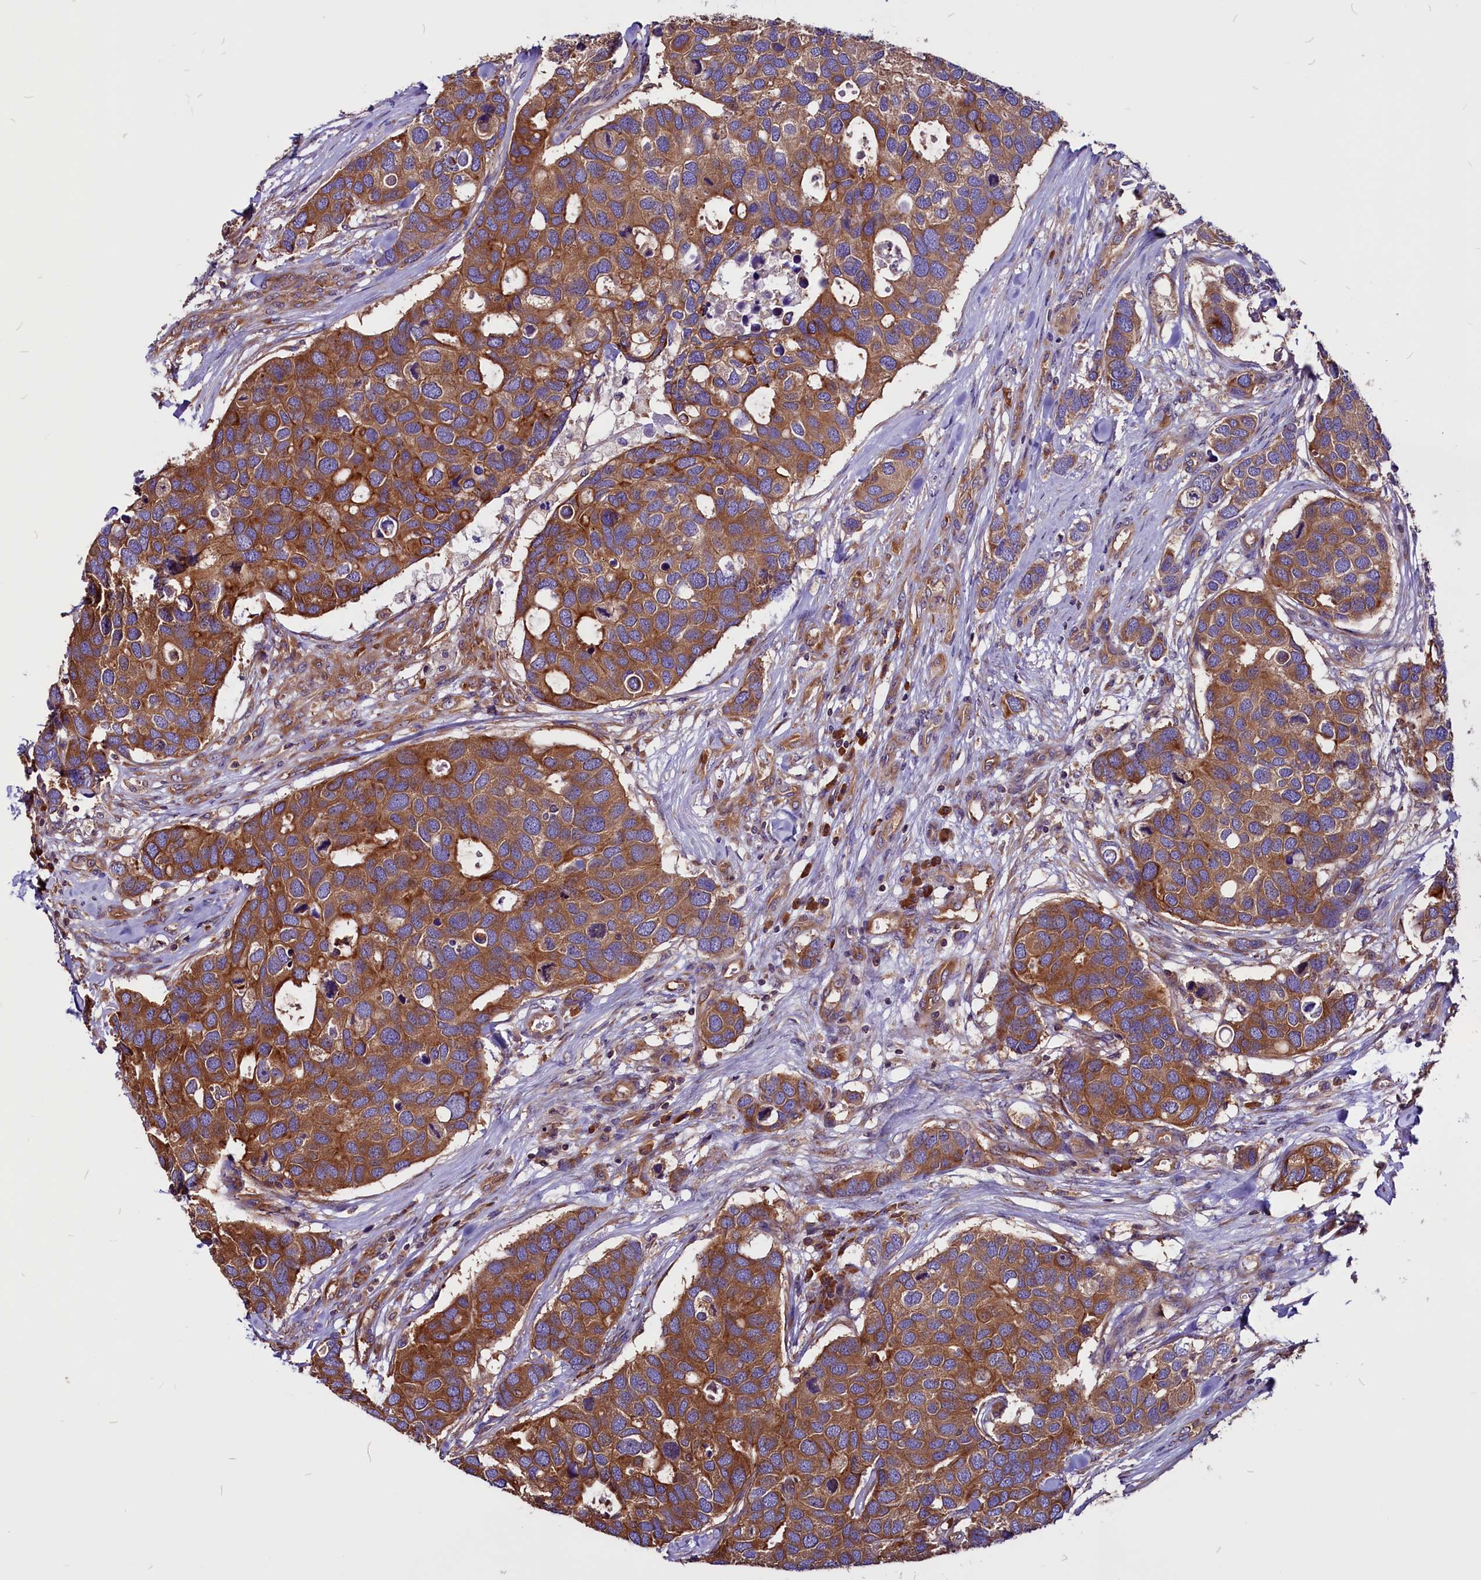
{"staining": {"intensity": "strong", "quantity": ">75%", "location": "cytoplasmic/membranous"}, "tissue": "breast cancer", "cell_type": "Tumor cells", "image_type": "cancer", "snomed": [{"axis": "morphology", "description": "Duct carcinoma"}, {"axis": "topography", "description": "Breast"}], "caption": "Immunohistochemical staining of breast infiltrating ductal carcinoma shows strong cytoplasmic/membranous protein expression in about >75% of tumor cells. The staining is performed using DAB brown chromogen to label protein expression. The nuclei are counter-stained blue using hematoxylin.", "gene": "EIF3G", "patient": {"sex": "female", "age": 83}}